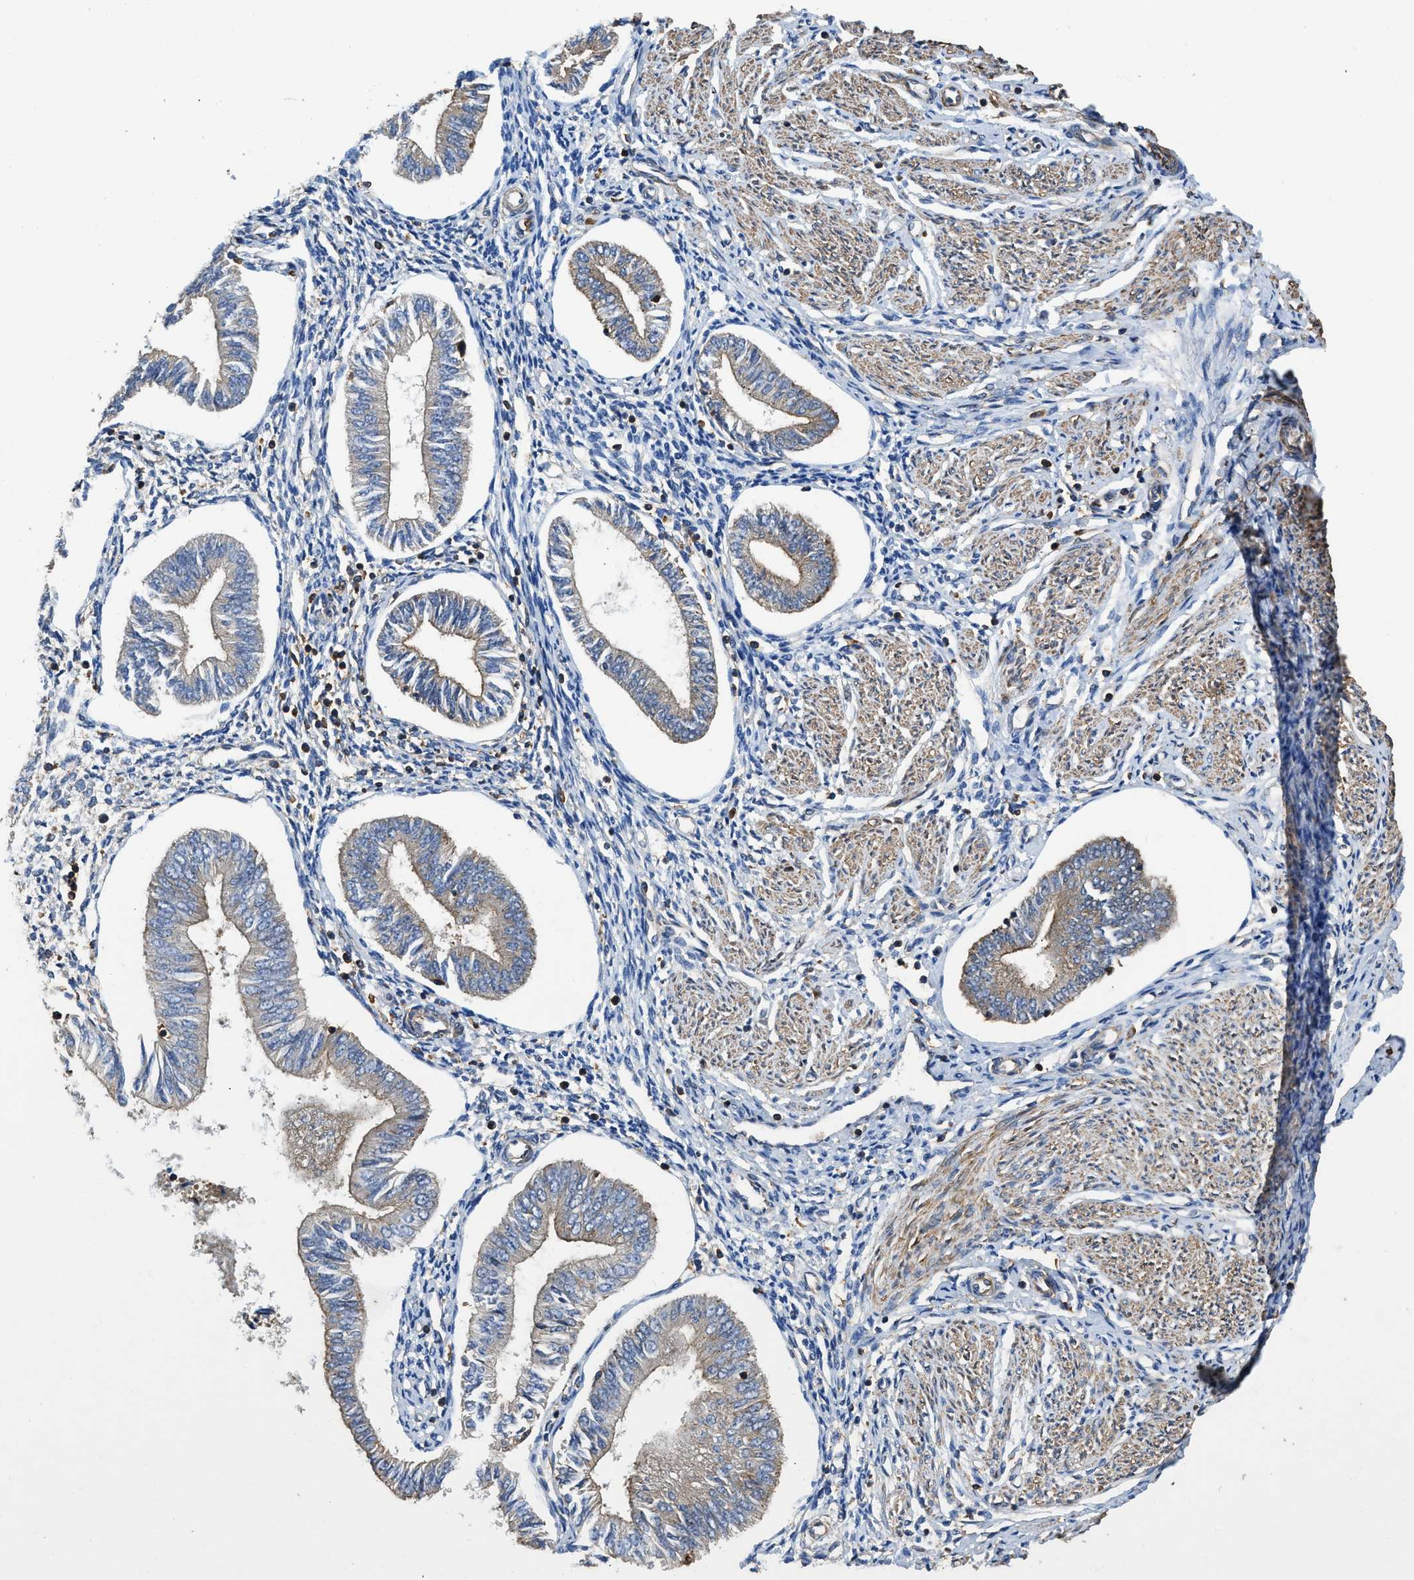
{"staining": {"intensity": "negative", "quantity": "none", "location": "none"}, "tissue": "endometrium", "cell_type": "Cells in endometrial stroma", "image_type": "normal", "snomed": [{"axis": "morphology", "description": "Normal tissue, NOS"}, {"axis": "topography", "description": "Endometrium"}], "caption": "Immunohistochemistry (IHC) of benign human endometrium exhibits no expression in cells in endometrial stroma. (DAB IHC, high magnification).", "gene": "LINGO2", "patient": {"sex": "female", "age": 50}}